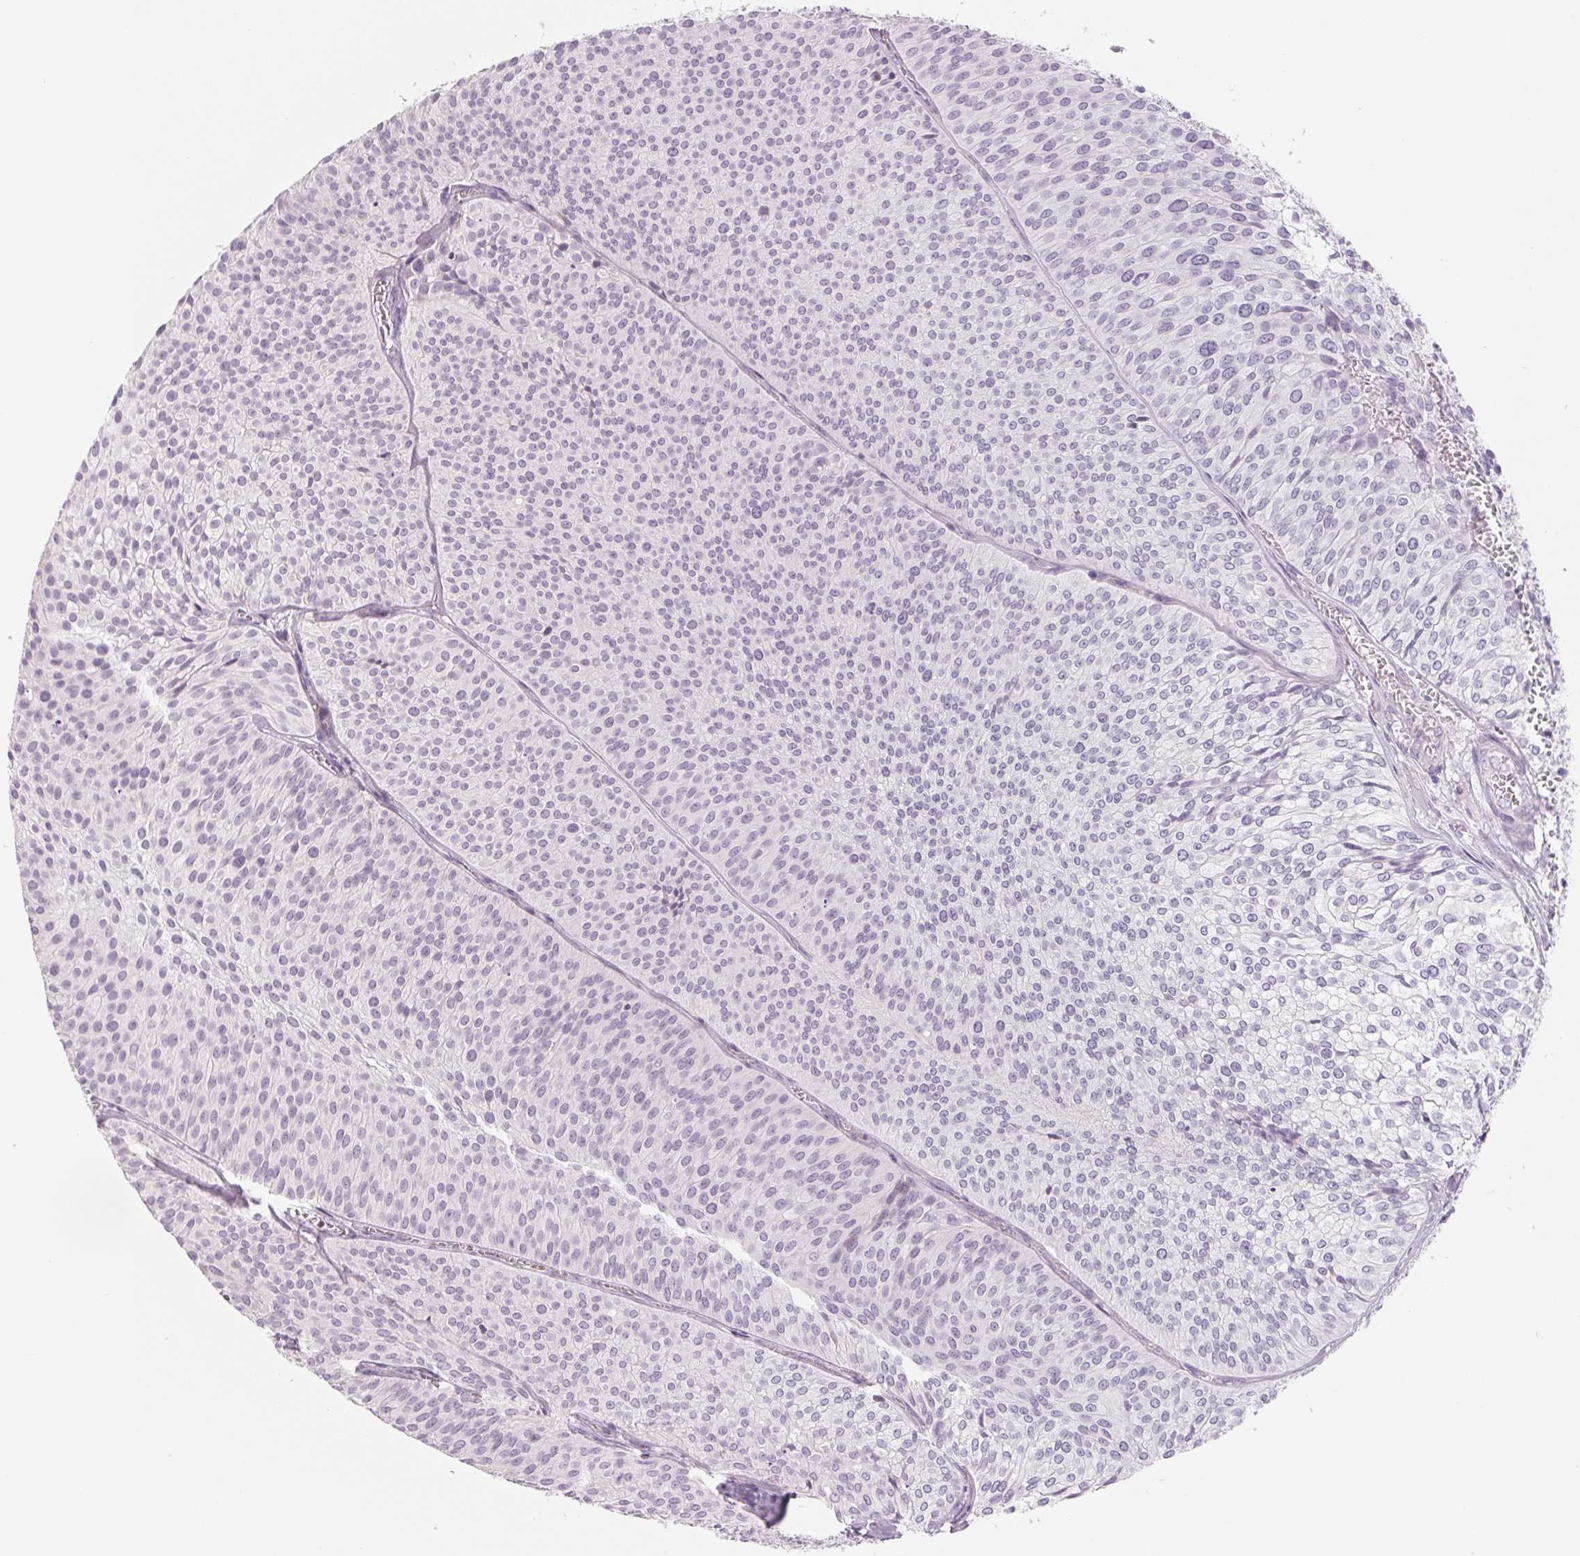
{"staining": {"intensity": "negative", "quantity": "none", "location": "none"}, "tissue": "urothelial cancer", "cell_type": "Tumor cells", "image_type": "cancer", "snomed": [{"axis": "morphology", "description": "Urothelial carcinoma, Low grade"}, {"axis": "topography", "description": "Urinary bladder"}], "caption": "Protein analysis of low-grade urothelial carcinoma exhibits no significant expression in tumor cells. (Immunohistochemistry, brightfield microscopy, high magnification).", "gene": "CCDC168", "patient": {"sex": "male", "age": 91}}